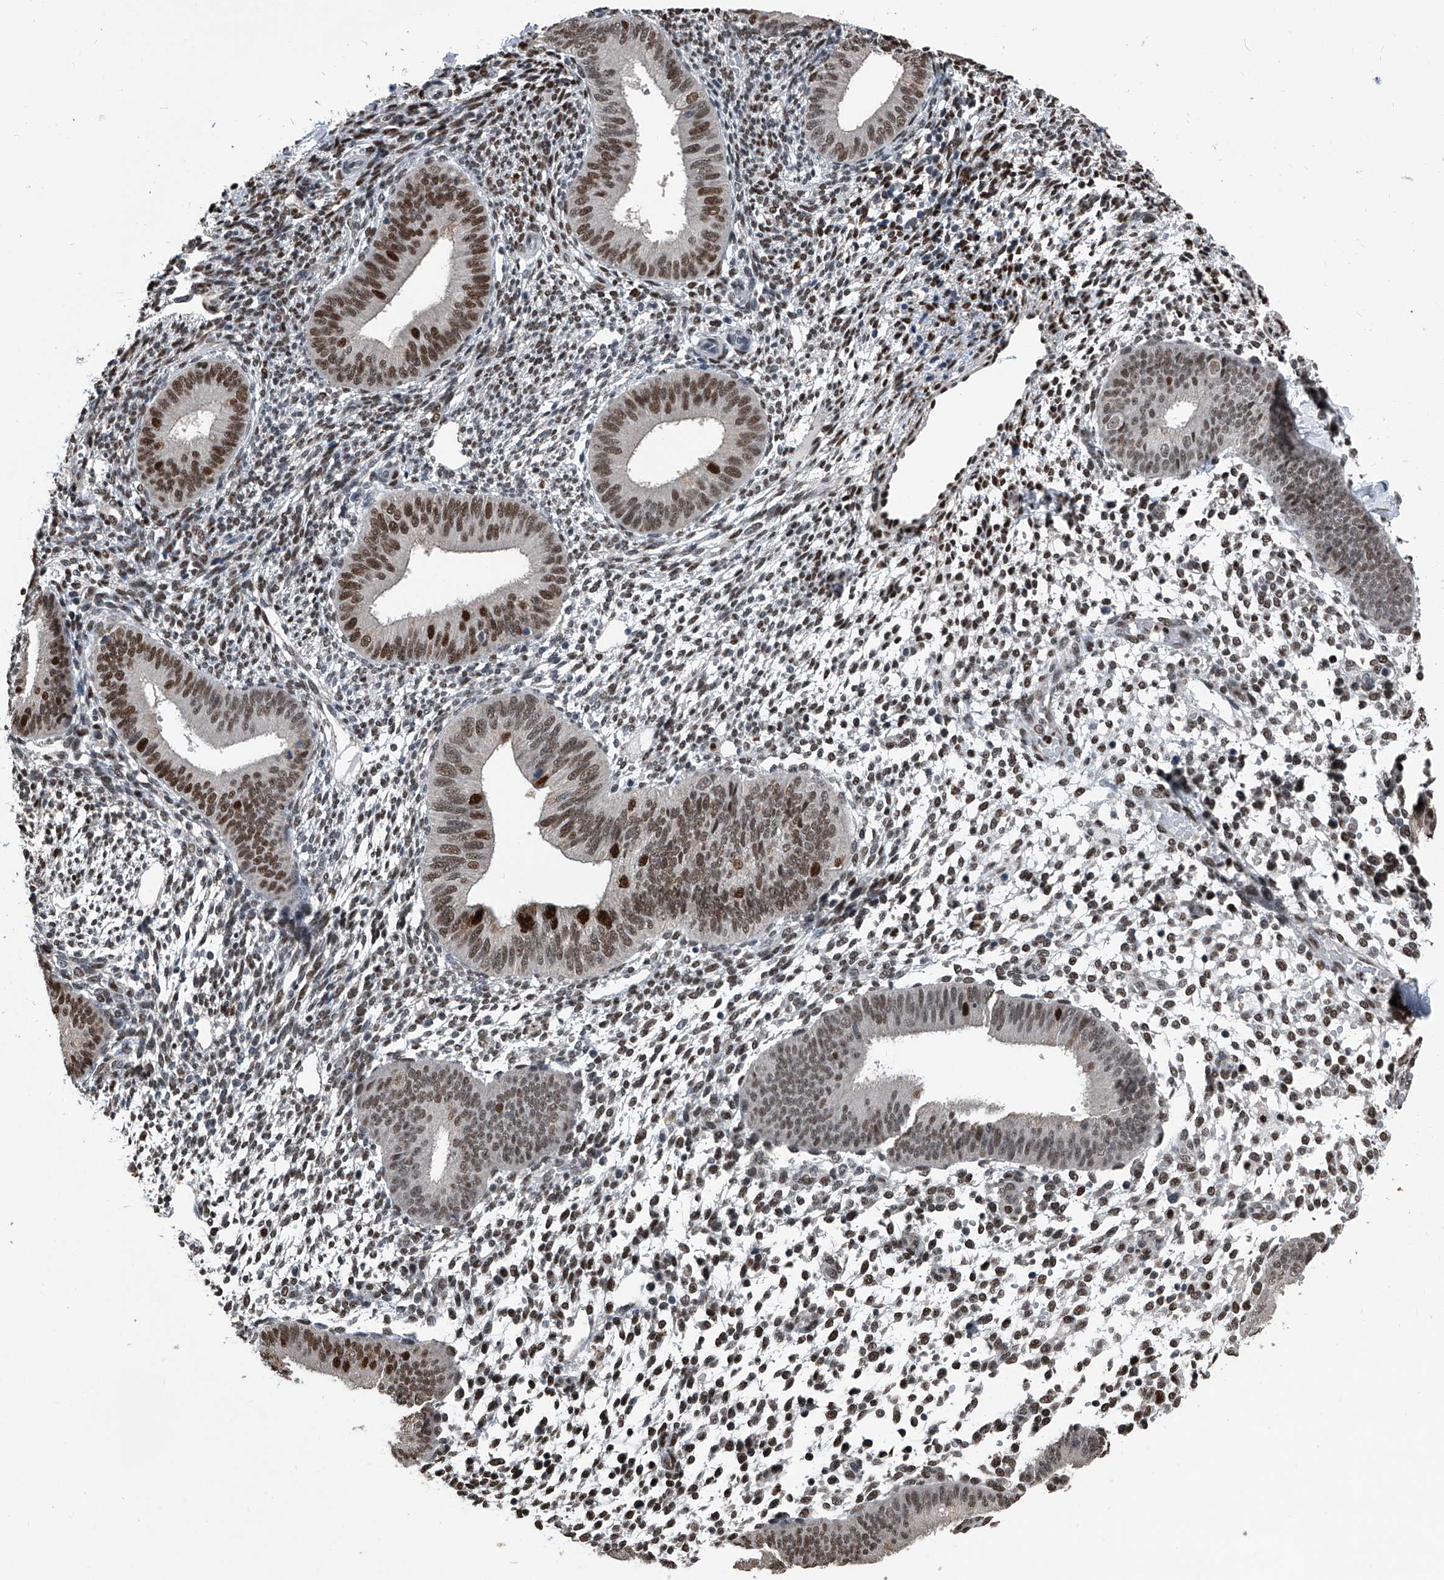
{"staining": {"intensity": "moderate", "quantity": ">75%", "location": "nuclear"}, "tissue": "endometrium", "cell_type": "Cells in endometrial stroma", "image_type": "normal", "snomed": [{"axis": "morphology", "description": "Normal tissue, NOS"}, {"axis": "topography", "description": "Uterus"}, {"axis": "topography", "description": "Endometrium"}], "caption": "Immunohistochemistry staining of benign endometrium, which exhibits medium levels of moderate nuclear expression in about >75% of cells in endometrial stroma indicating moderate nuclear protein expression. The staining was performed using DAB (3,3'-diaminobenzidine) (brown) for protein detection and nuclei were counterstained in hematoxylin (blue).", "gene": "FKBP5", "patient": {"sex": "female", "age": 48}}